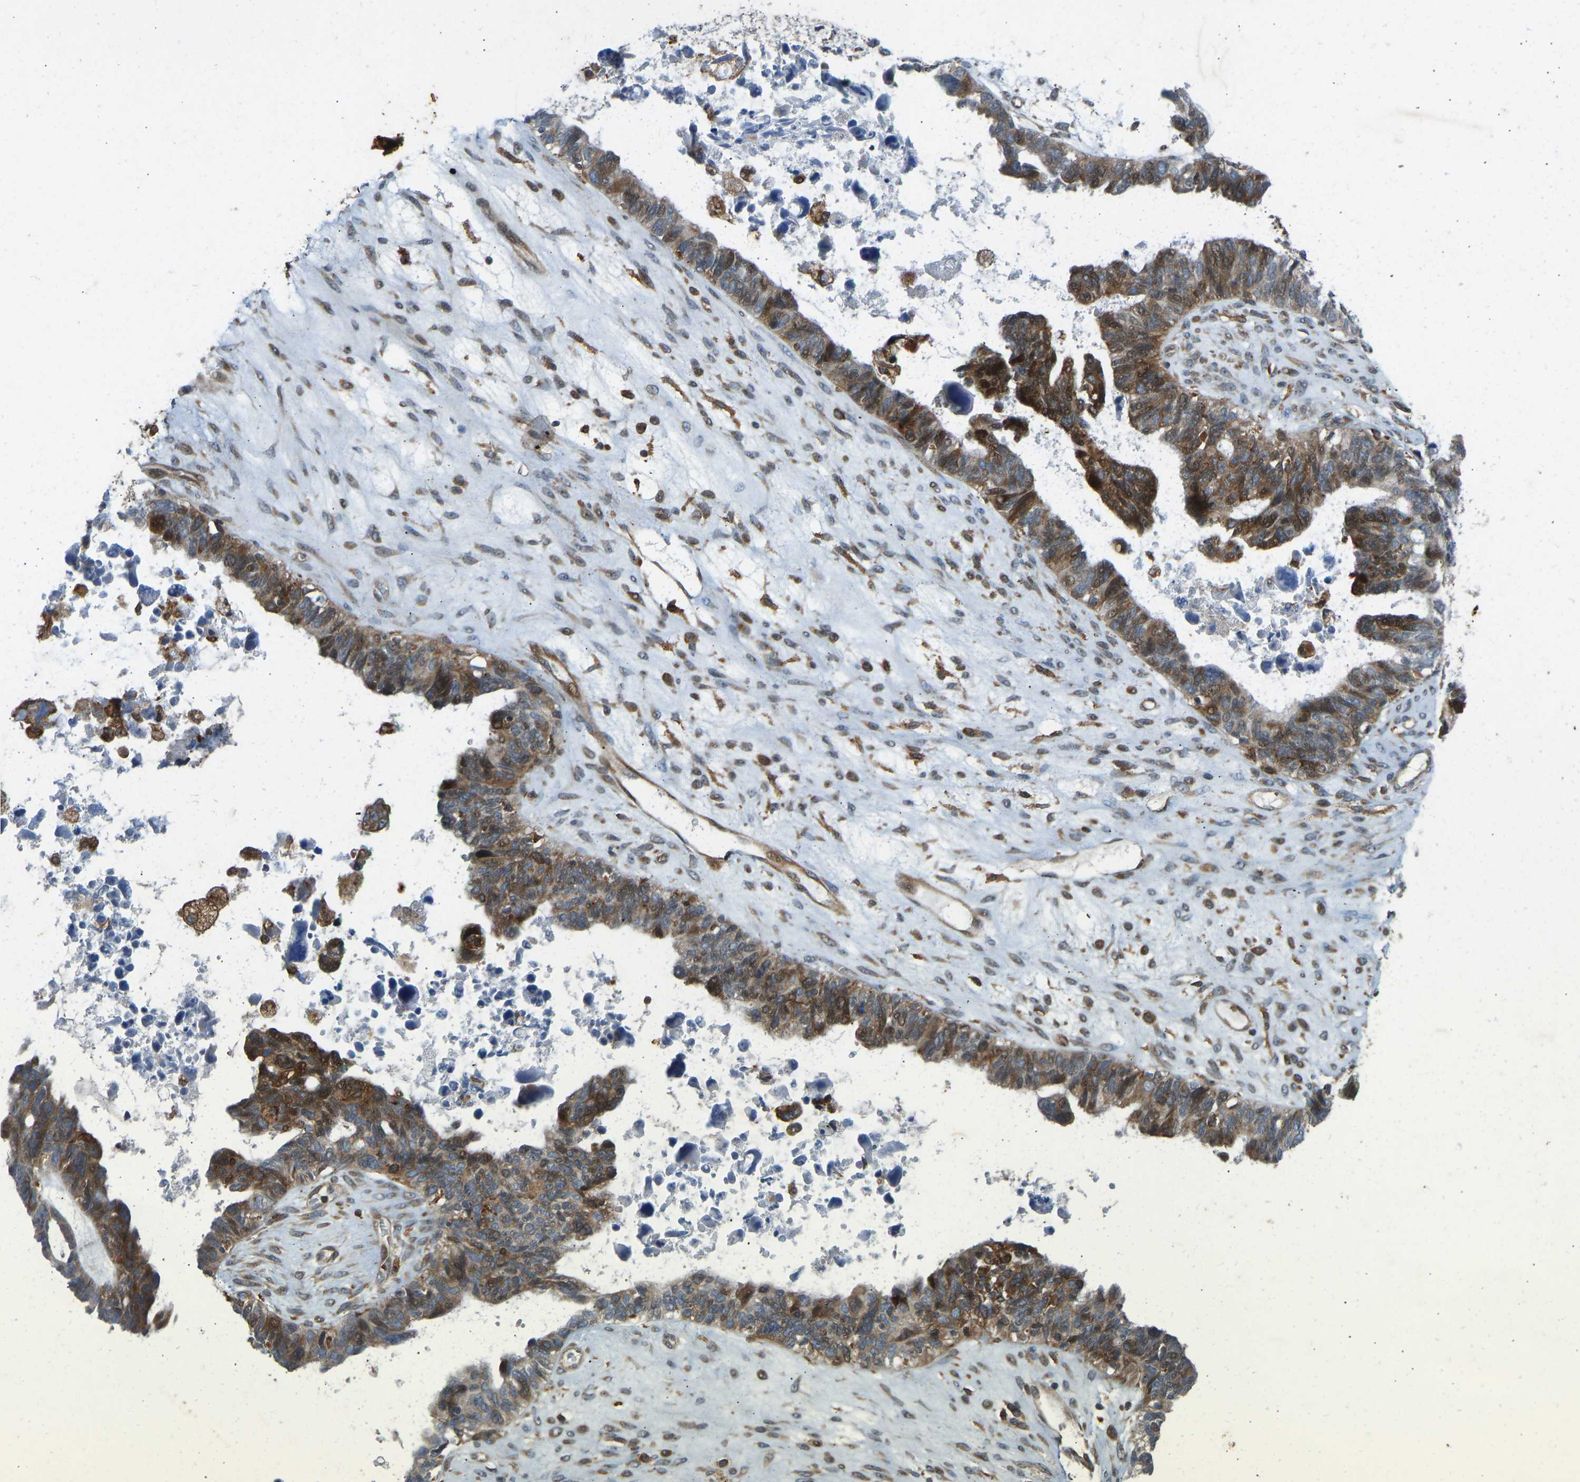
{"staining": {"intensity": "moderate", "quantity": ">75%", "location": "cytoplasmic/membranous"}, "tissue": "ovarian cancer", "cell_type": "Tumor cells", "image_type": "cancer", "snomed": [{"axis": "morphology", "description": "Cystadenocarcinoma, serous, NOS"}, {"axis": "topography", "description": "Ovary"}], "caption": "Immunohistochemistry image of human serous cystadenocarcinoma (ovarian) stained for a protein (brown), which demonstrates medium levels of moderate cytoplasmic/membranous expression in about >75% of tumor cells.", "gene": "OS9", "patient": {"sex": "female", "age": 79}}